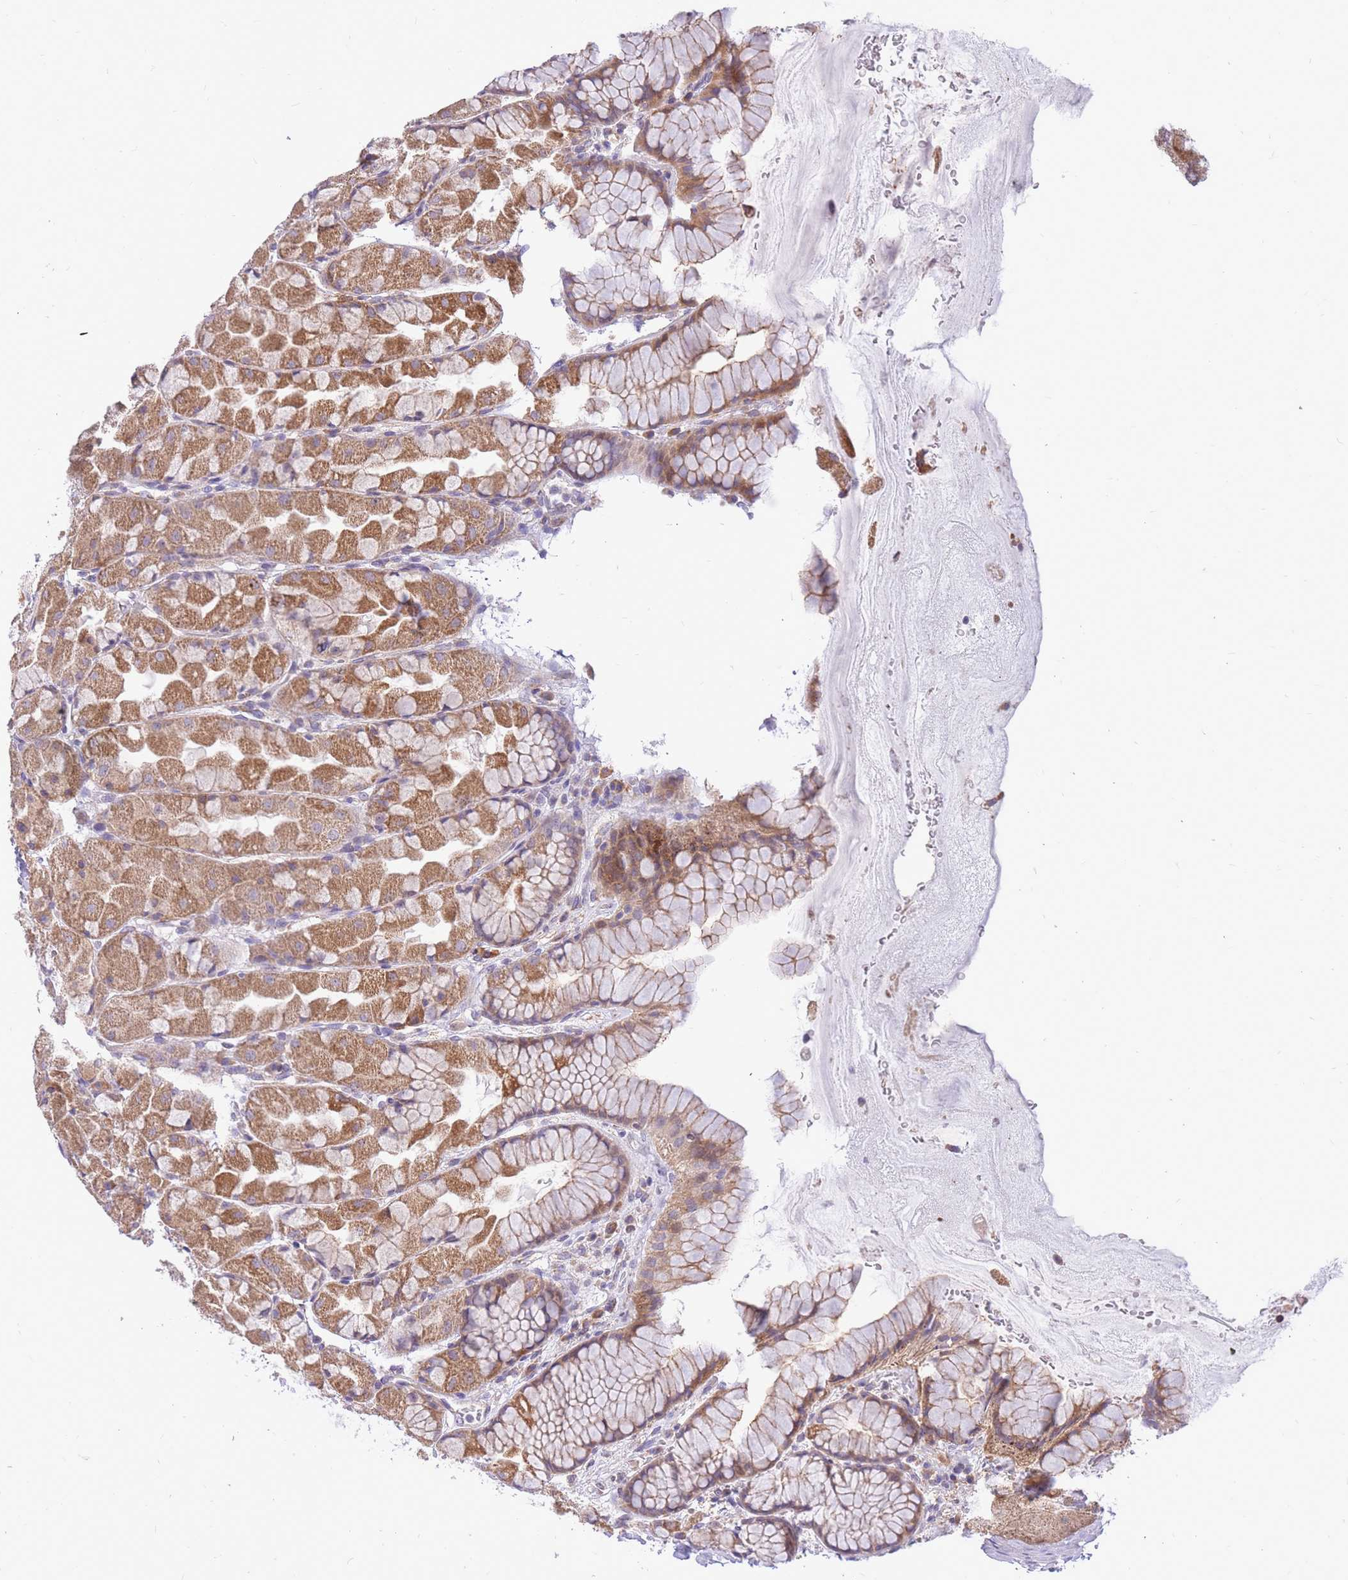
{"staining": {"intensity": "moderate", "quantity": ">75%", "location": "cytoplasmic/membranous"}, "tissue": "stomach", "cell_type": "Glandular cells", "image_type": "normal", "snomed": [{"axis": "morphology", "description": "Normal tissue, NOS"}, {"axis": "topography", "description": "Stomach"}], "caption": "The immunohistochemical stain labels moderate cytoplasmic/membranous positivity in glandular cells of benign stomach.", "gene": "TOPAZ1", "patient": {"sex": "male", "age": 57}}